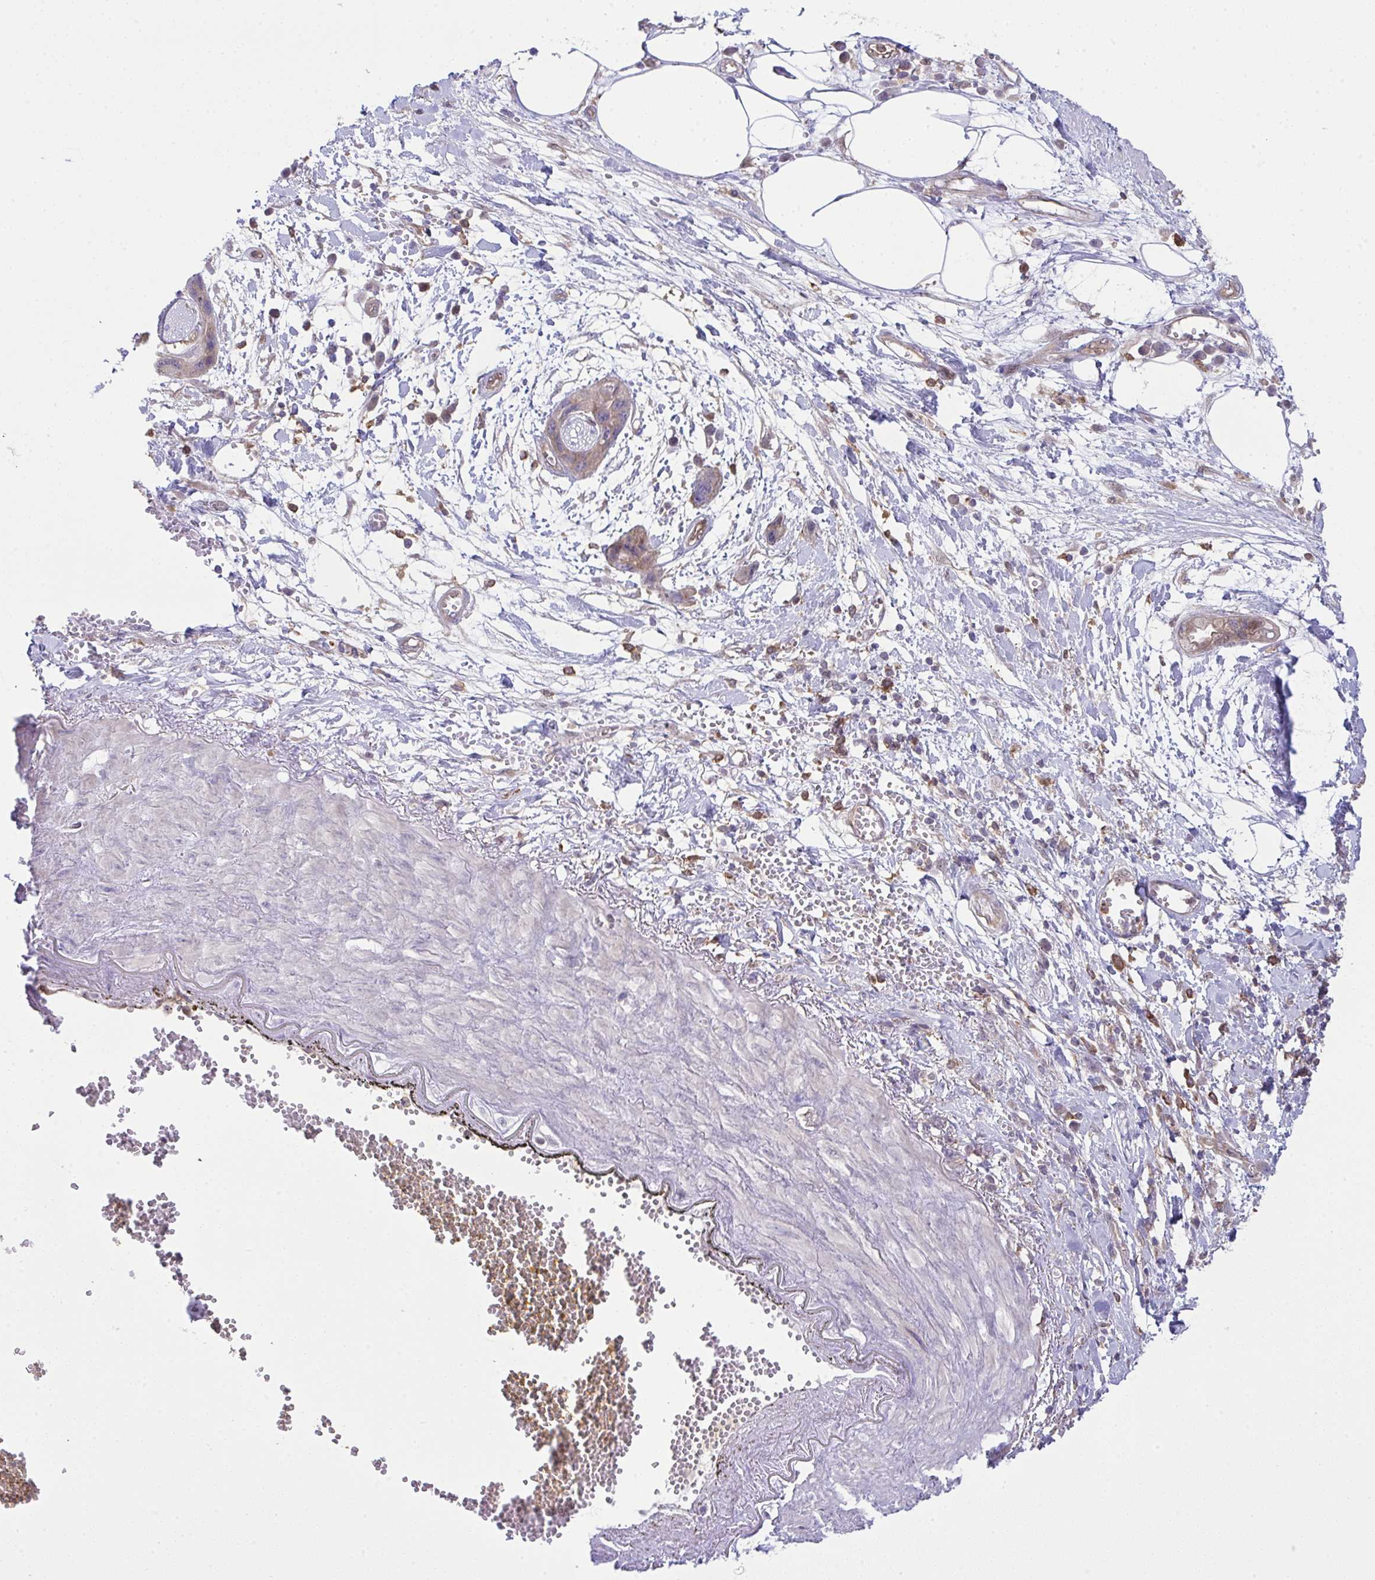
{"staining": {"intensity": "moderate", "quantity": ">75%", "location": "cytoplasmic/membranous,nuclear"}, "tissue": "pancreatic cancer", "cell_type": "Tumor cells", "image_type": "cancer", "snomed": [{"axis": "morphology", "description": "Adenocarcinoma, NOS"}, {"axis": "topography", "description": "Pancreas"}], "caption": "Protein analysis of pancreatic cancer tissue displays moderate cytoplasmic/membranous and nuclear staining in approximately >75% of tumor cells.", "gene": "ALDH16A1", "patient": {"sex": "female", "age": 73}}